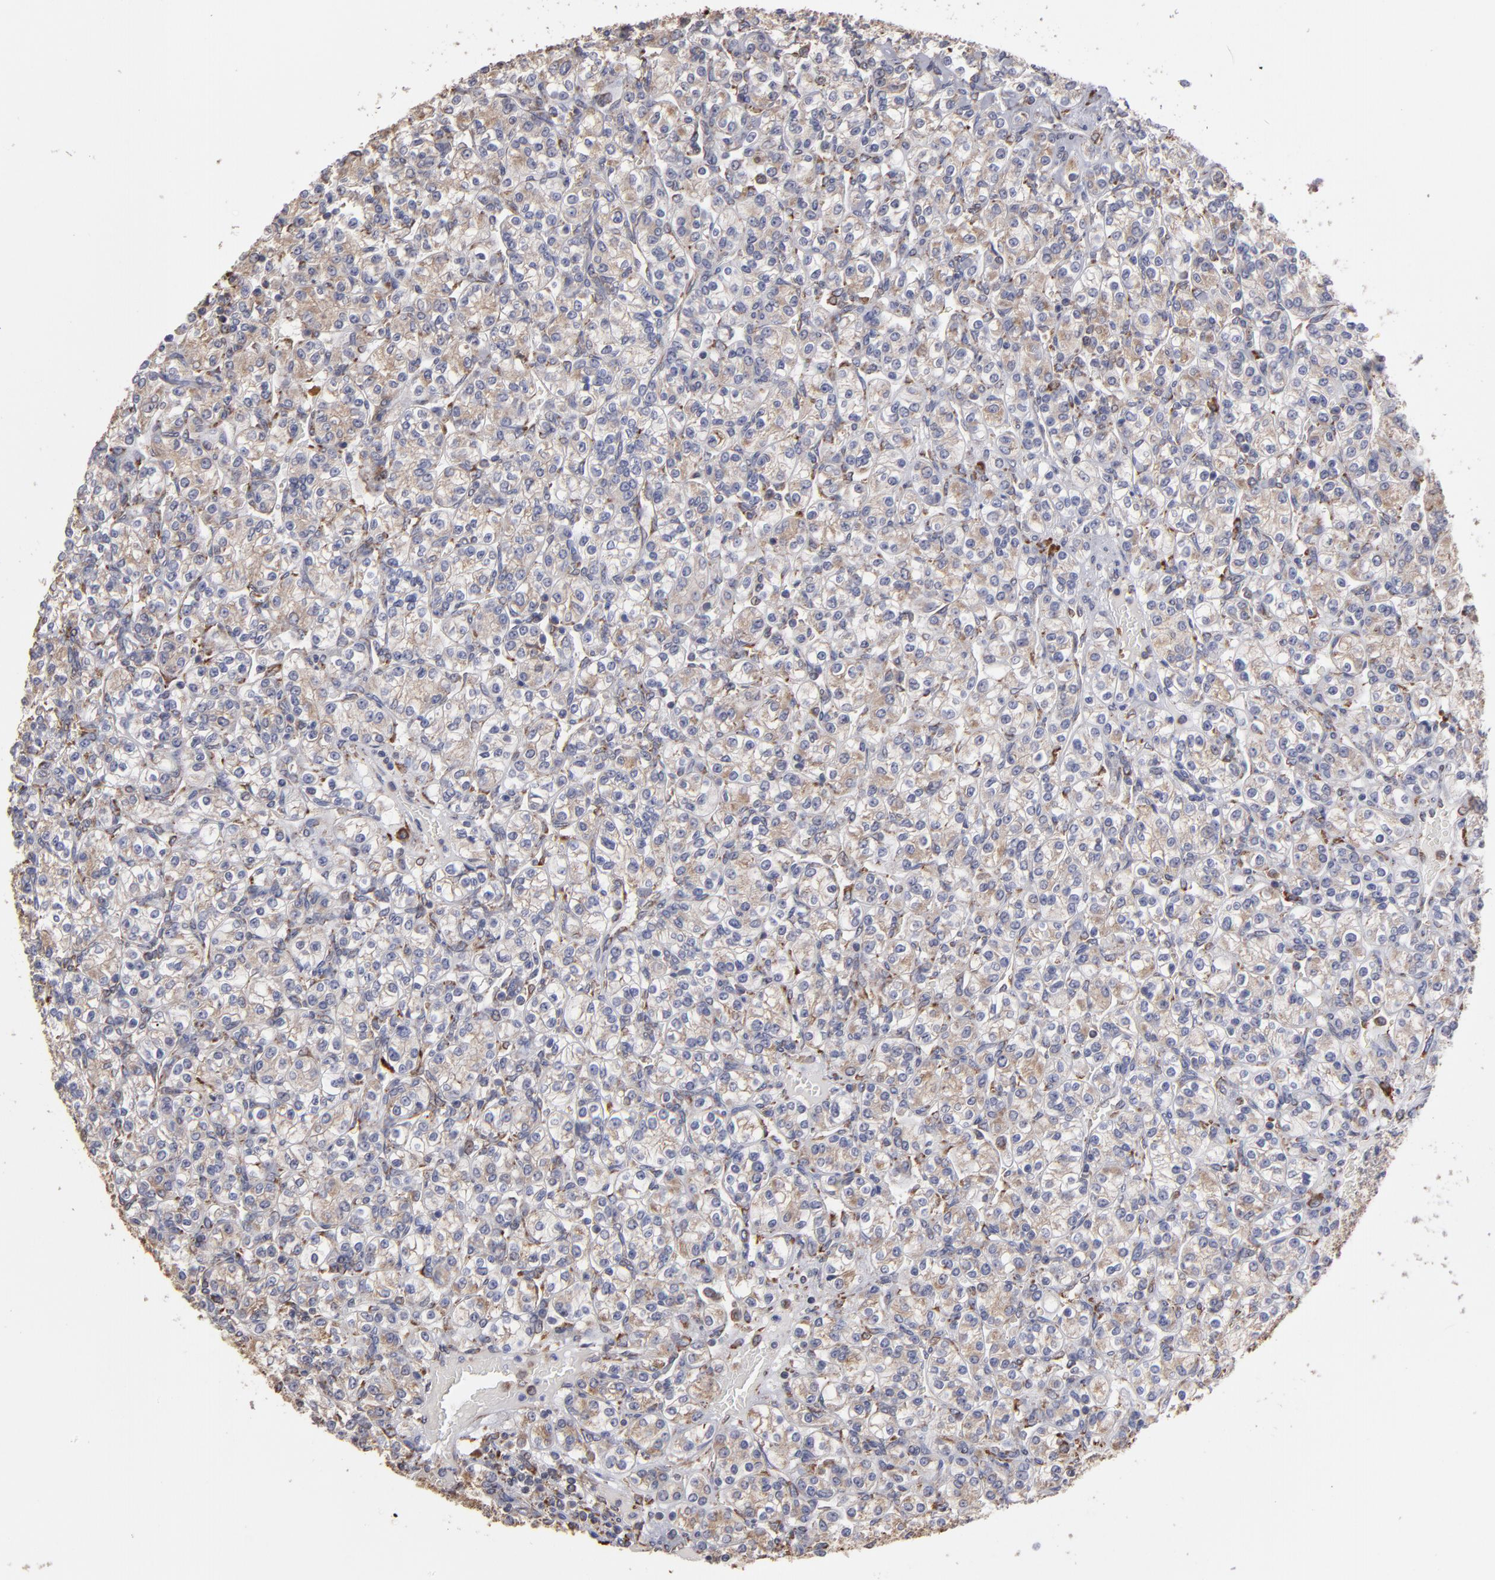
{"staining": {"intensity": "weak", "quantity": ">75%", "location": "cytoplasmic/membranous"}, "tissue": "renal cancer", "cell_type": "Tumor cells", "image_type": "cancer", "snomed": [{"axis": "morphology", "description": "Adenocarcinoma, NOS"}, {"axis": "topography", "description": "Kidney"}], "caption": "Immunohistochemical staining of human renal cancer exhibits weak cytoplasmic/membranous protein expression in about >75% of tumor cells.", "gene": "SND1", "patient": {"sex": "male", "age": 77}}